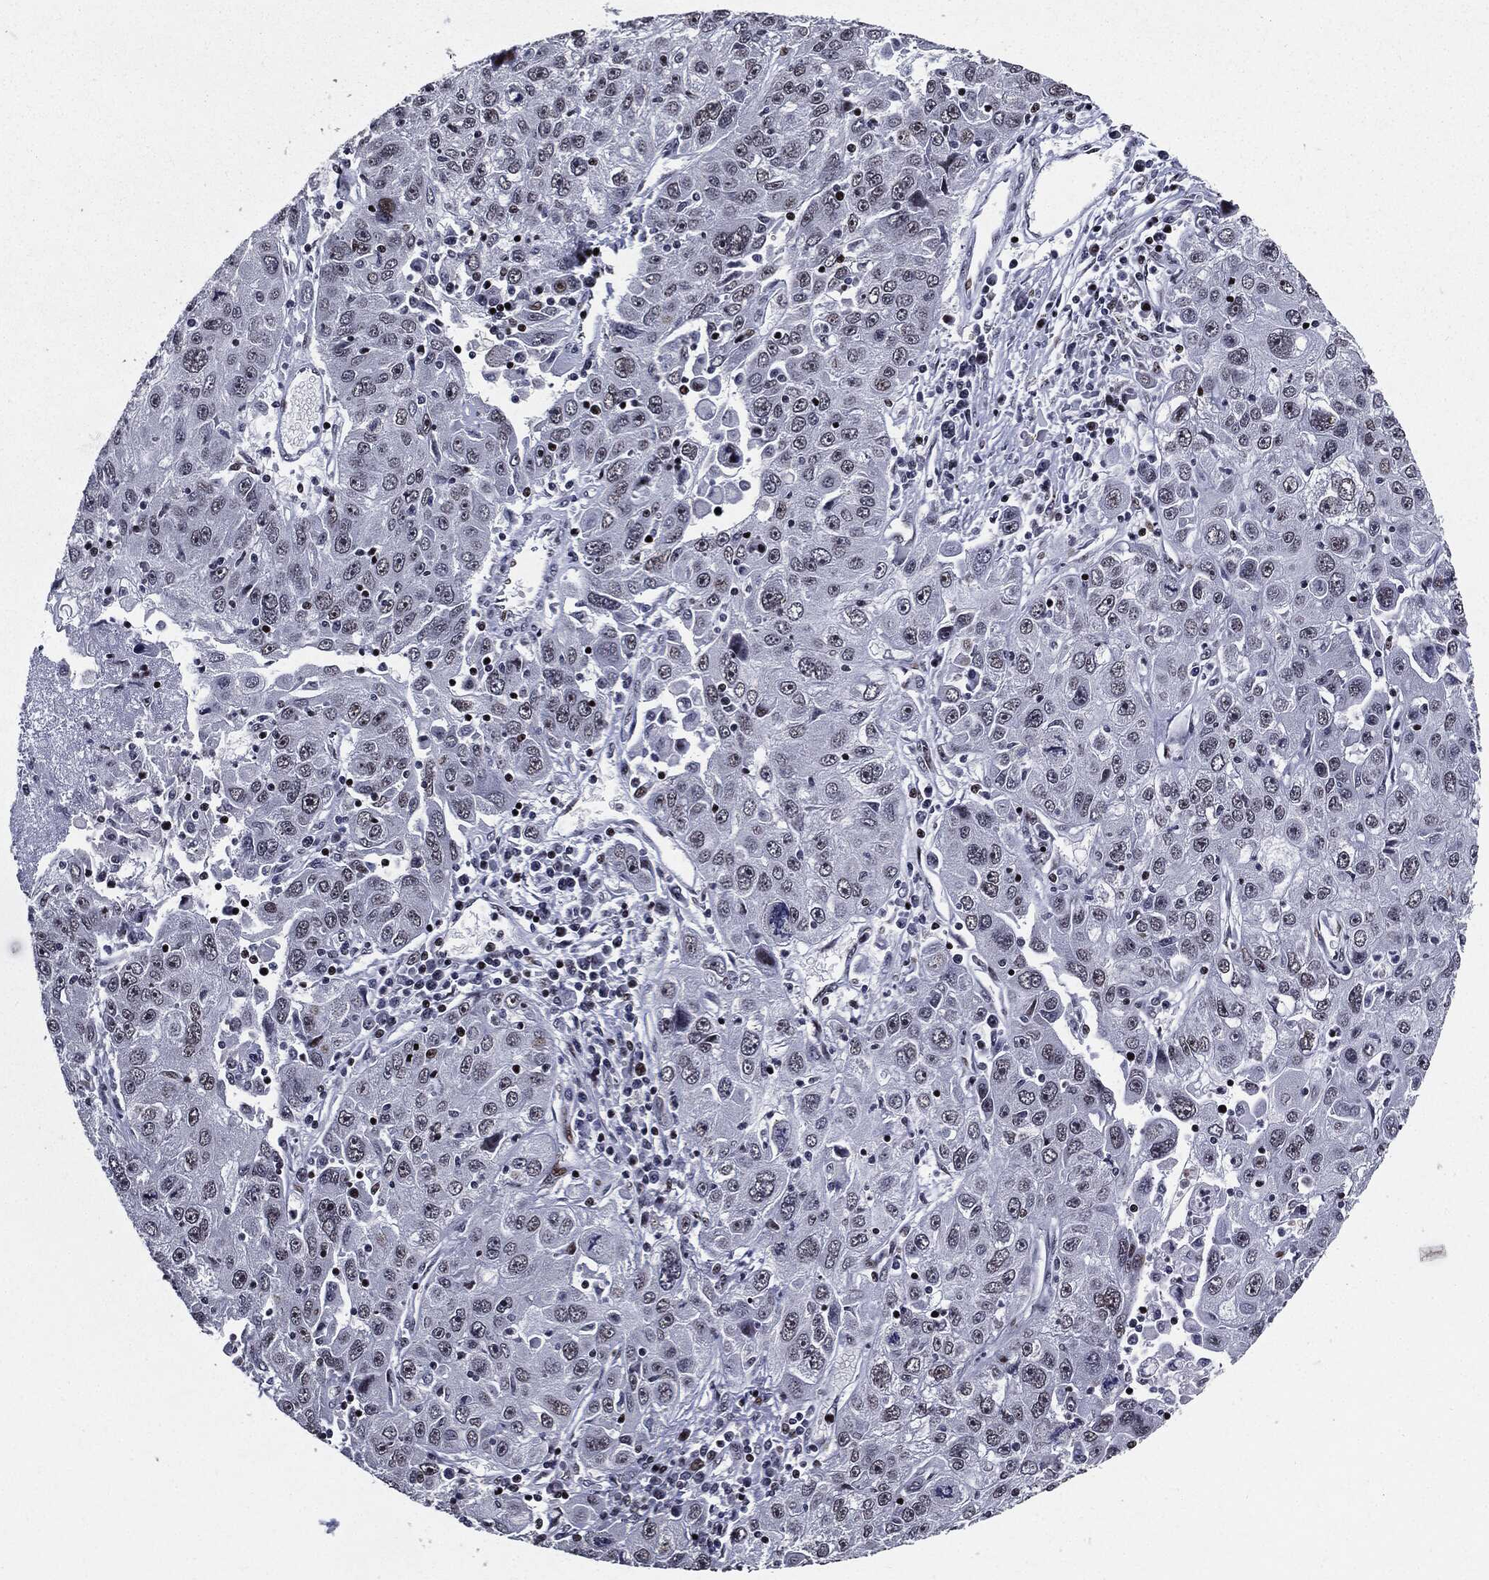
{"staining": {"intensity": "negative", "quantity": "none", "location": "none"}, "tissue": "stomach cancer", "cell_type": "Tumor cells", "image_type": "cancer", "snomed": [{"axis": "morphology", "description": "Adenocarcinoma, NOS"}, {"axis": "topography", "description": "Stomach"}], "caption": "This is a histopathology image of IHC staining of adenocarcinoma (stomach), which shows no positivity in tumor cells.", "gene": "ZFP91", "patient": {"sex": "male", "age": 56}}